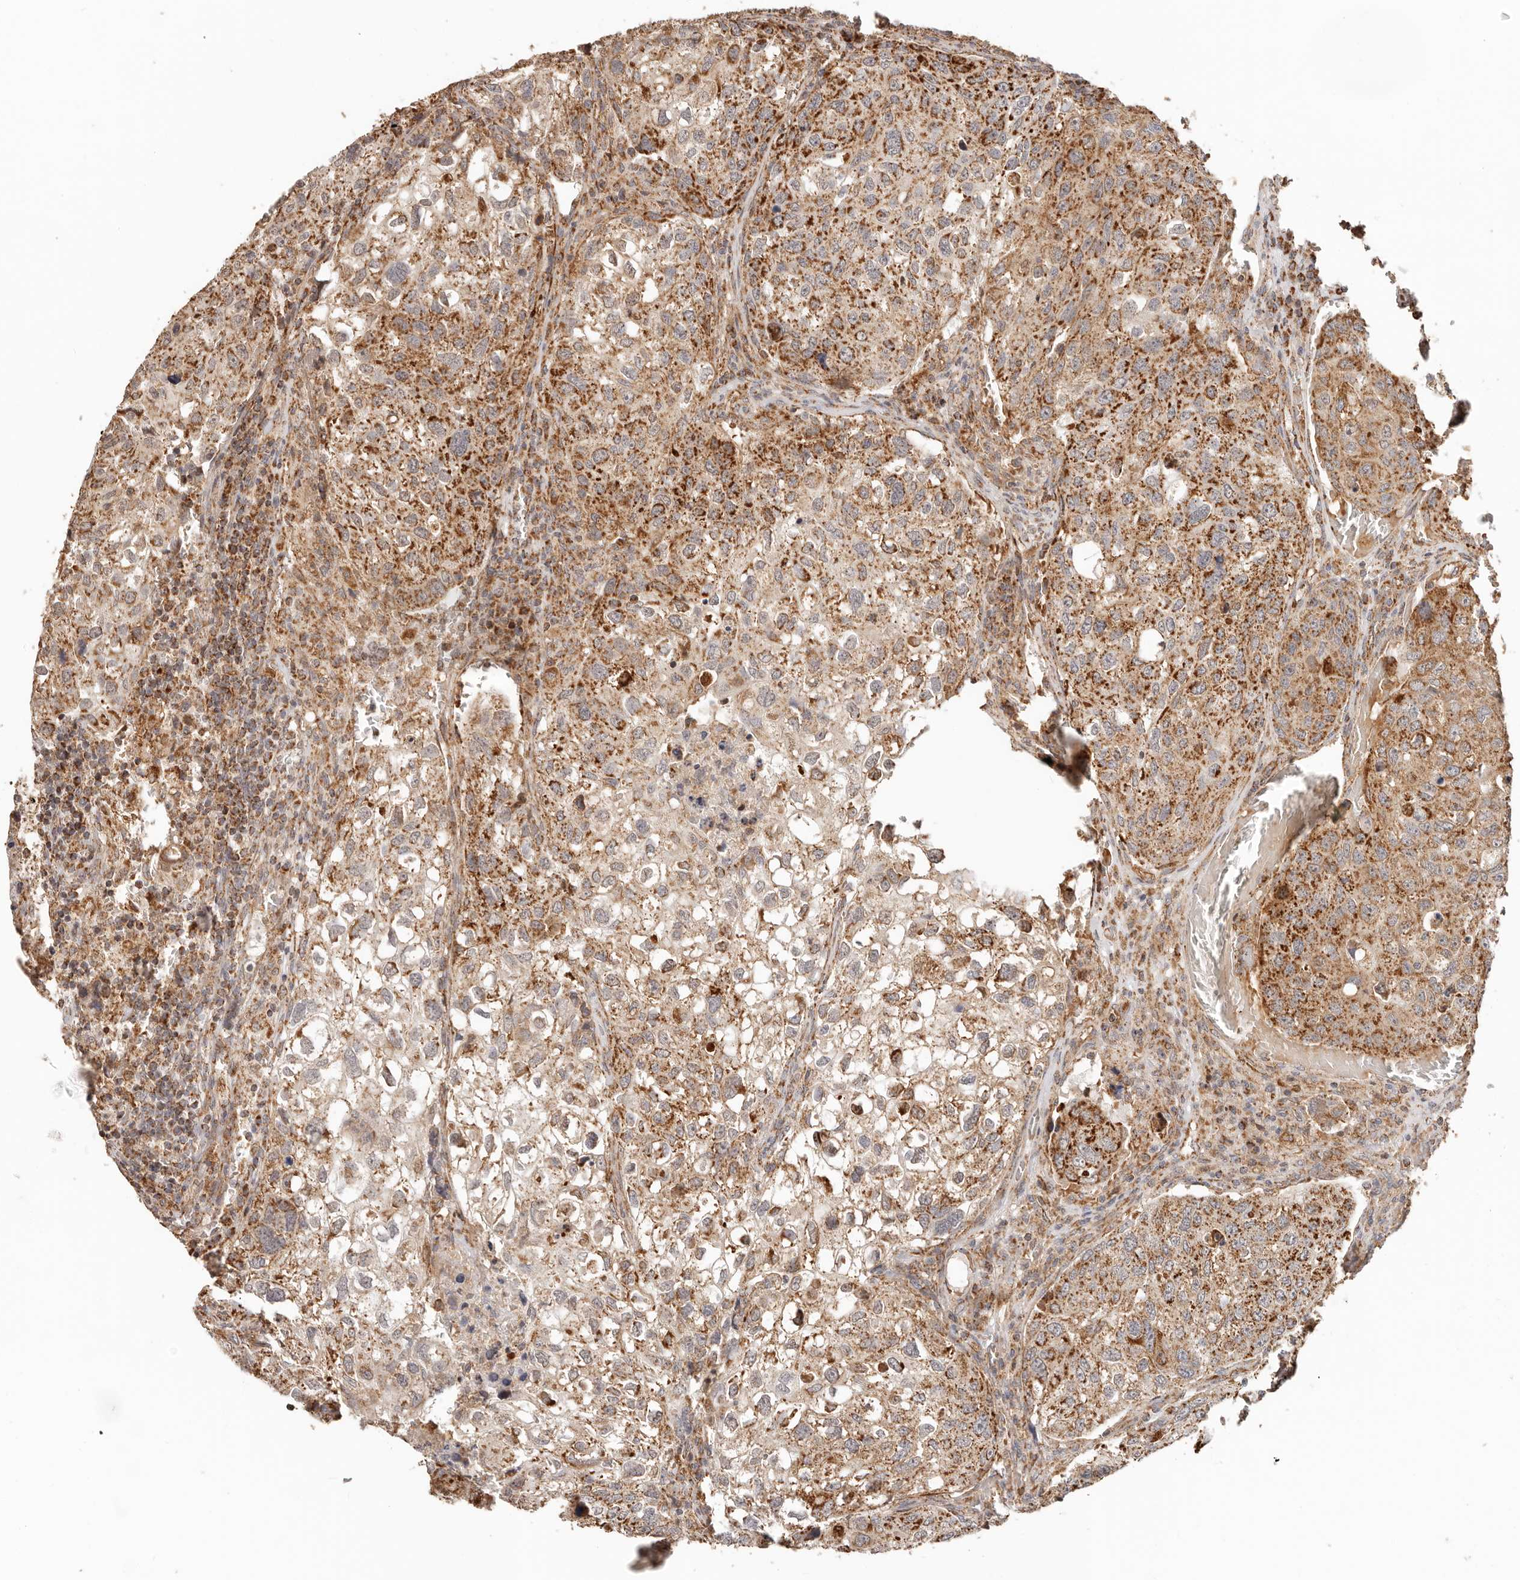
{"staining": {"intensity": "strong", "quantity": ">75%", "location": "cytoplasmic/membranous"}, "tissue": "urothelial cancer", "cell_type": "Tumor cells", "image_type": "cancer", "snomed": [{"axis": "morphology", "description": "Urothelial carcinoma, High grade"}, {"axis": "topography", "description": "Lymph node"}, {"axis": "topography", "description": "Urinary bladder"}], "caption": "Strong cytoplasmic/membranous protein staining is appreciated in approximately >75% of tumor cells in urothelial cancer.", "gene": "NDUFB11", "patient": {"sex": "male", "age": 51}}